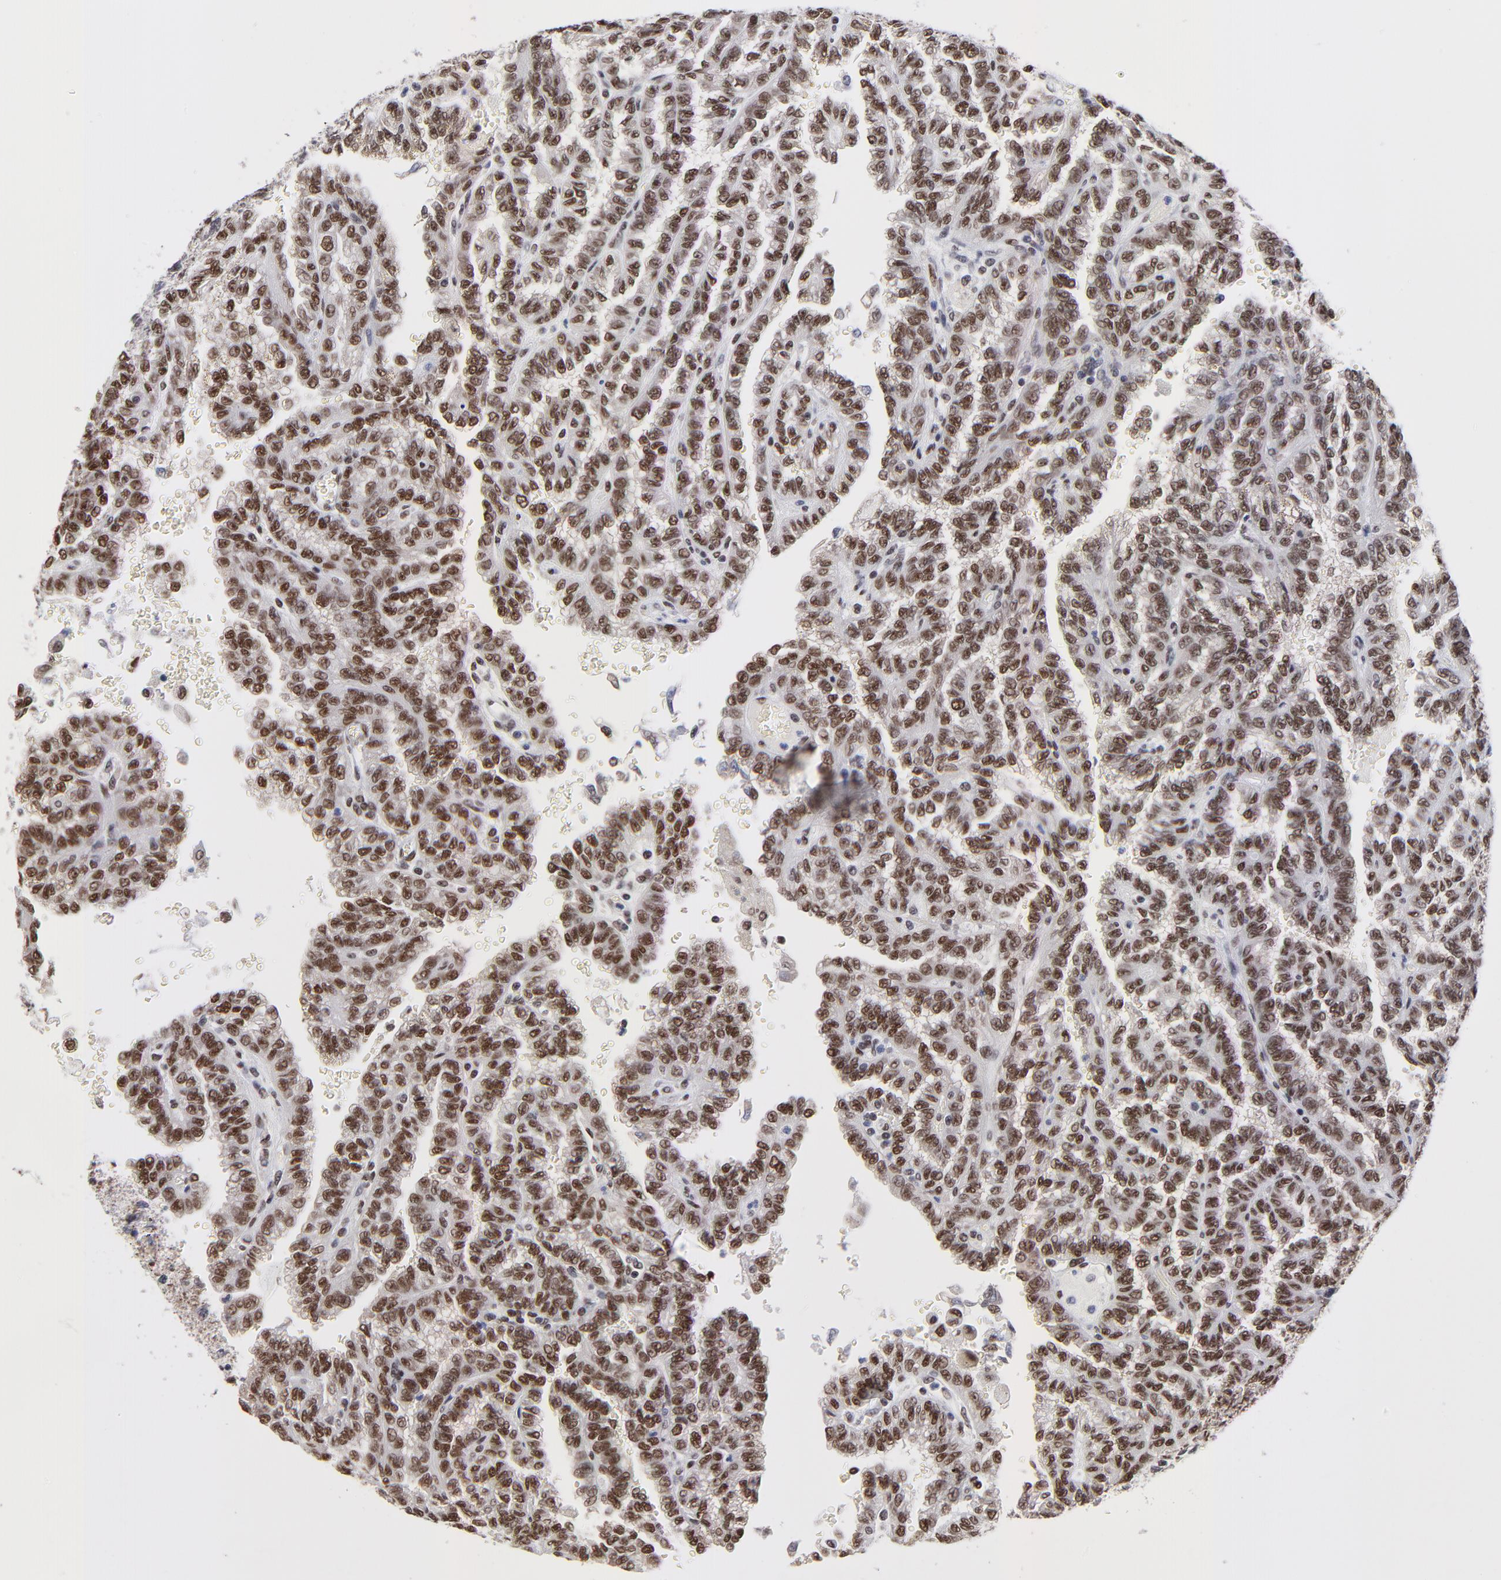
{"staining": {"intensity": "strong", "quantity": ">75%", "location": "nuclear"}, "tissue": "renal cancer", "cell_type": "Tumor cells", "image_type": "cancer", "snomed": [{"axis": "morphology", "description": "Inflammation, NOS"}, {"axis": "morphology", "description": "Adenocarcinoma, NOS"}, {"axis": "topography", "description": "Kidney"}], "caption": "Immunohistochemistry staining of renal adenocarcinoma, which reveals high levels of strong nuclear positivity in about >75% of tumor cells indicating strong nuclear protein expression. The staining was performed using DAB (brown) for protein detection and nuclei were counterstained in hematoxylin (blue).", "gene": "ZMYM3", "patient": {"sex": "male", "age": 68}}